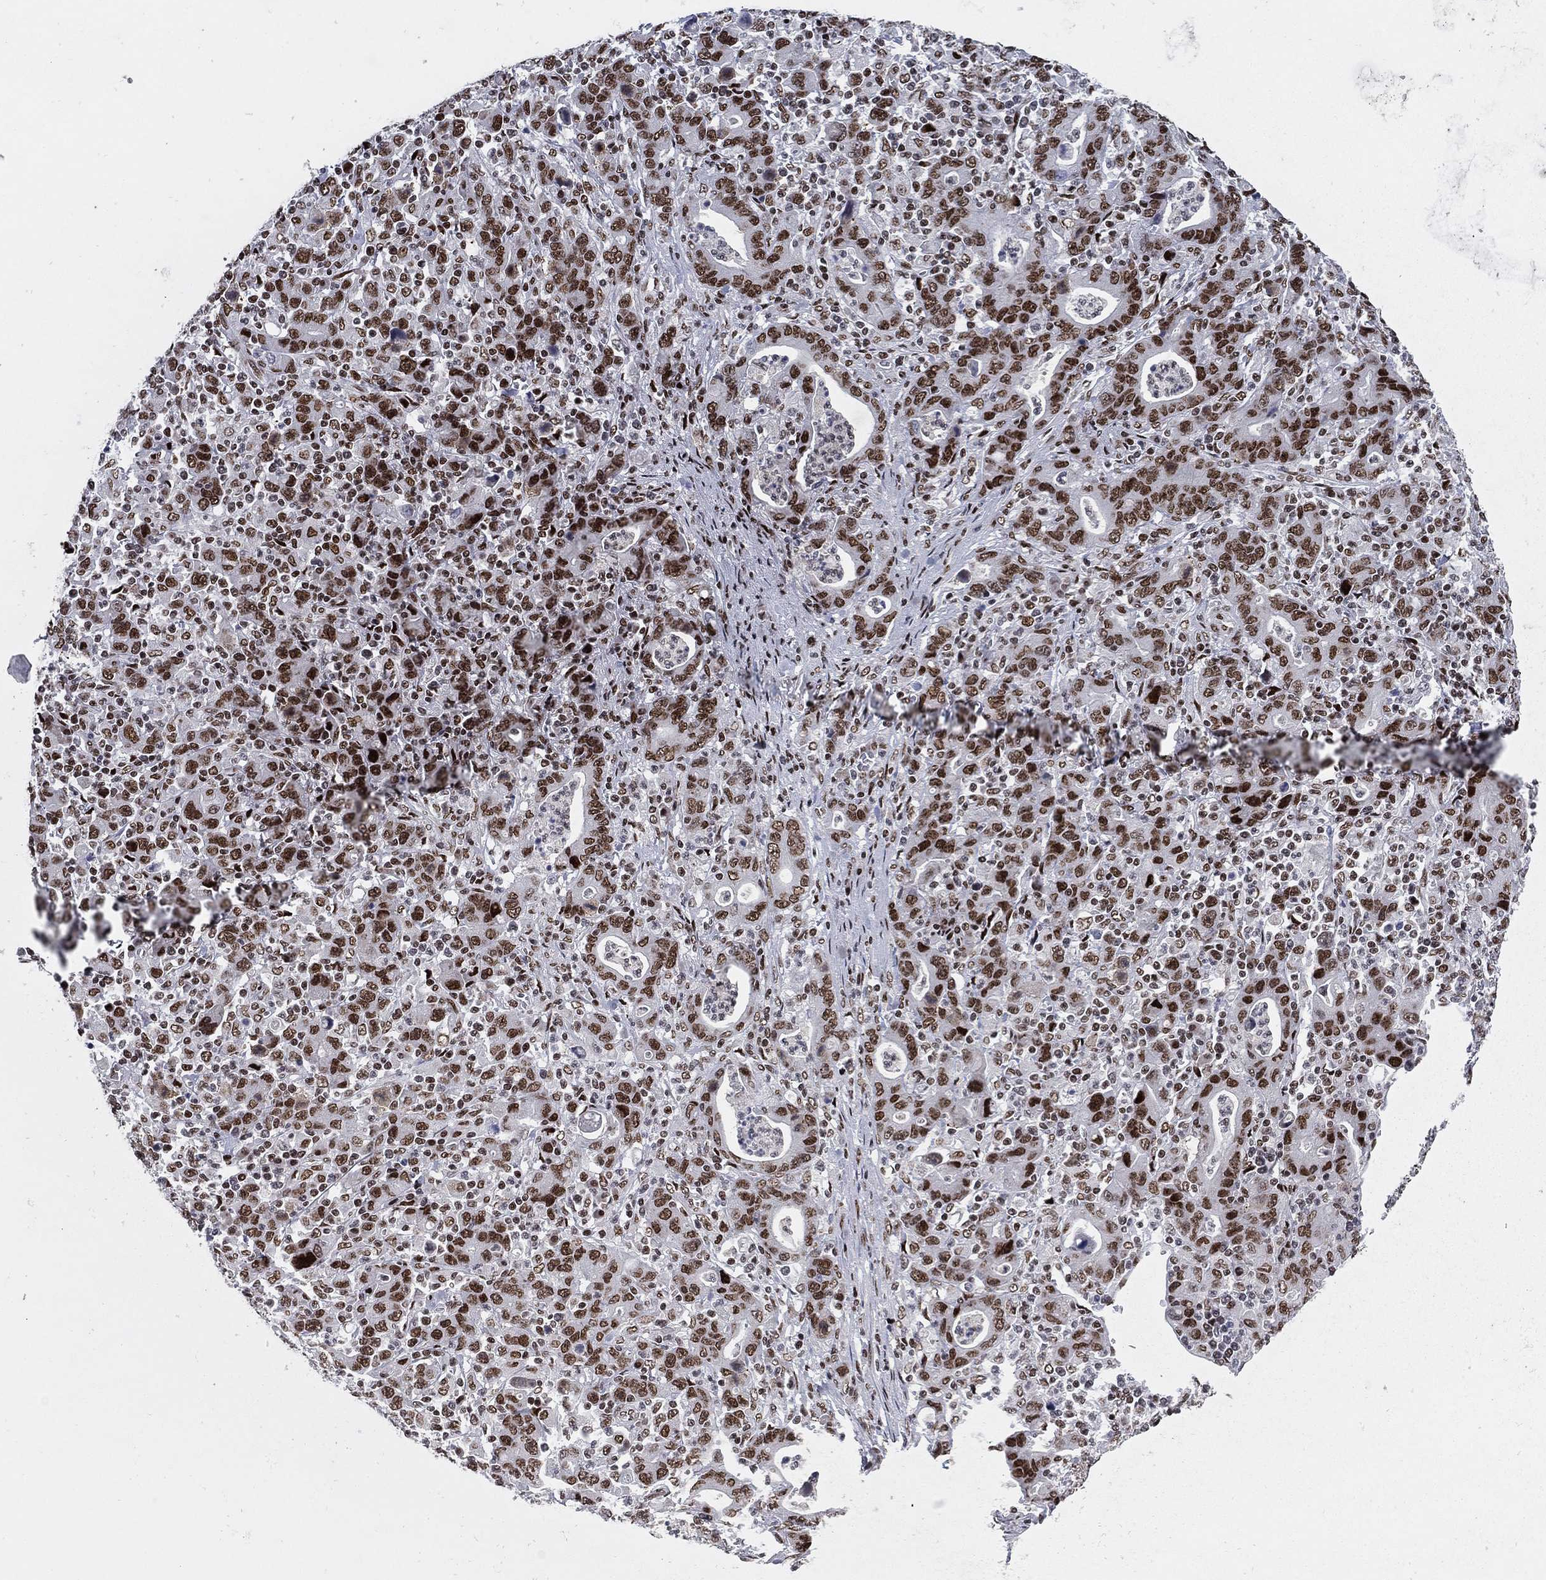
{"staining": {"intensity": "strong", "quantity": ">75%", "location": "nuclear"}, "tissue": "stomach cancer", "cell_type": "Tumor cells", "image_type": "cancer", "snomed": [{"axis": "morphology", "description": "Adenocarcinoma, NOS"}, {"axis": "topography", "description": "Stomach, upper"}], "caption": "Stomach cancer stained with a protein marker demonstrates strong staining in tumor cells.", "gene": "RTF1", "patient": {"sex": "male", "age": 69}}